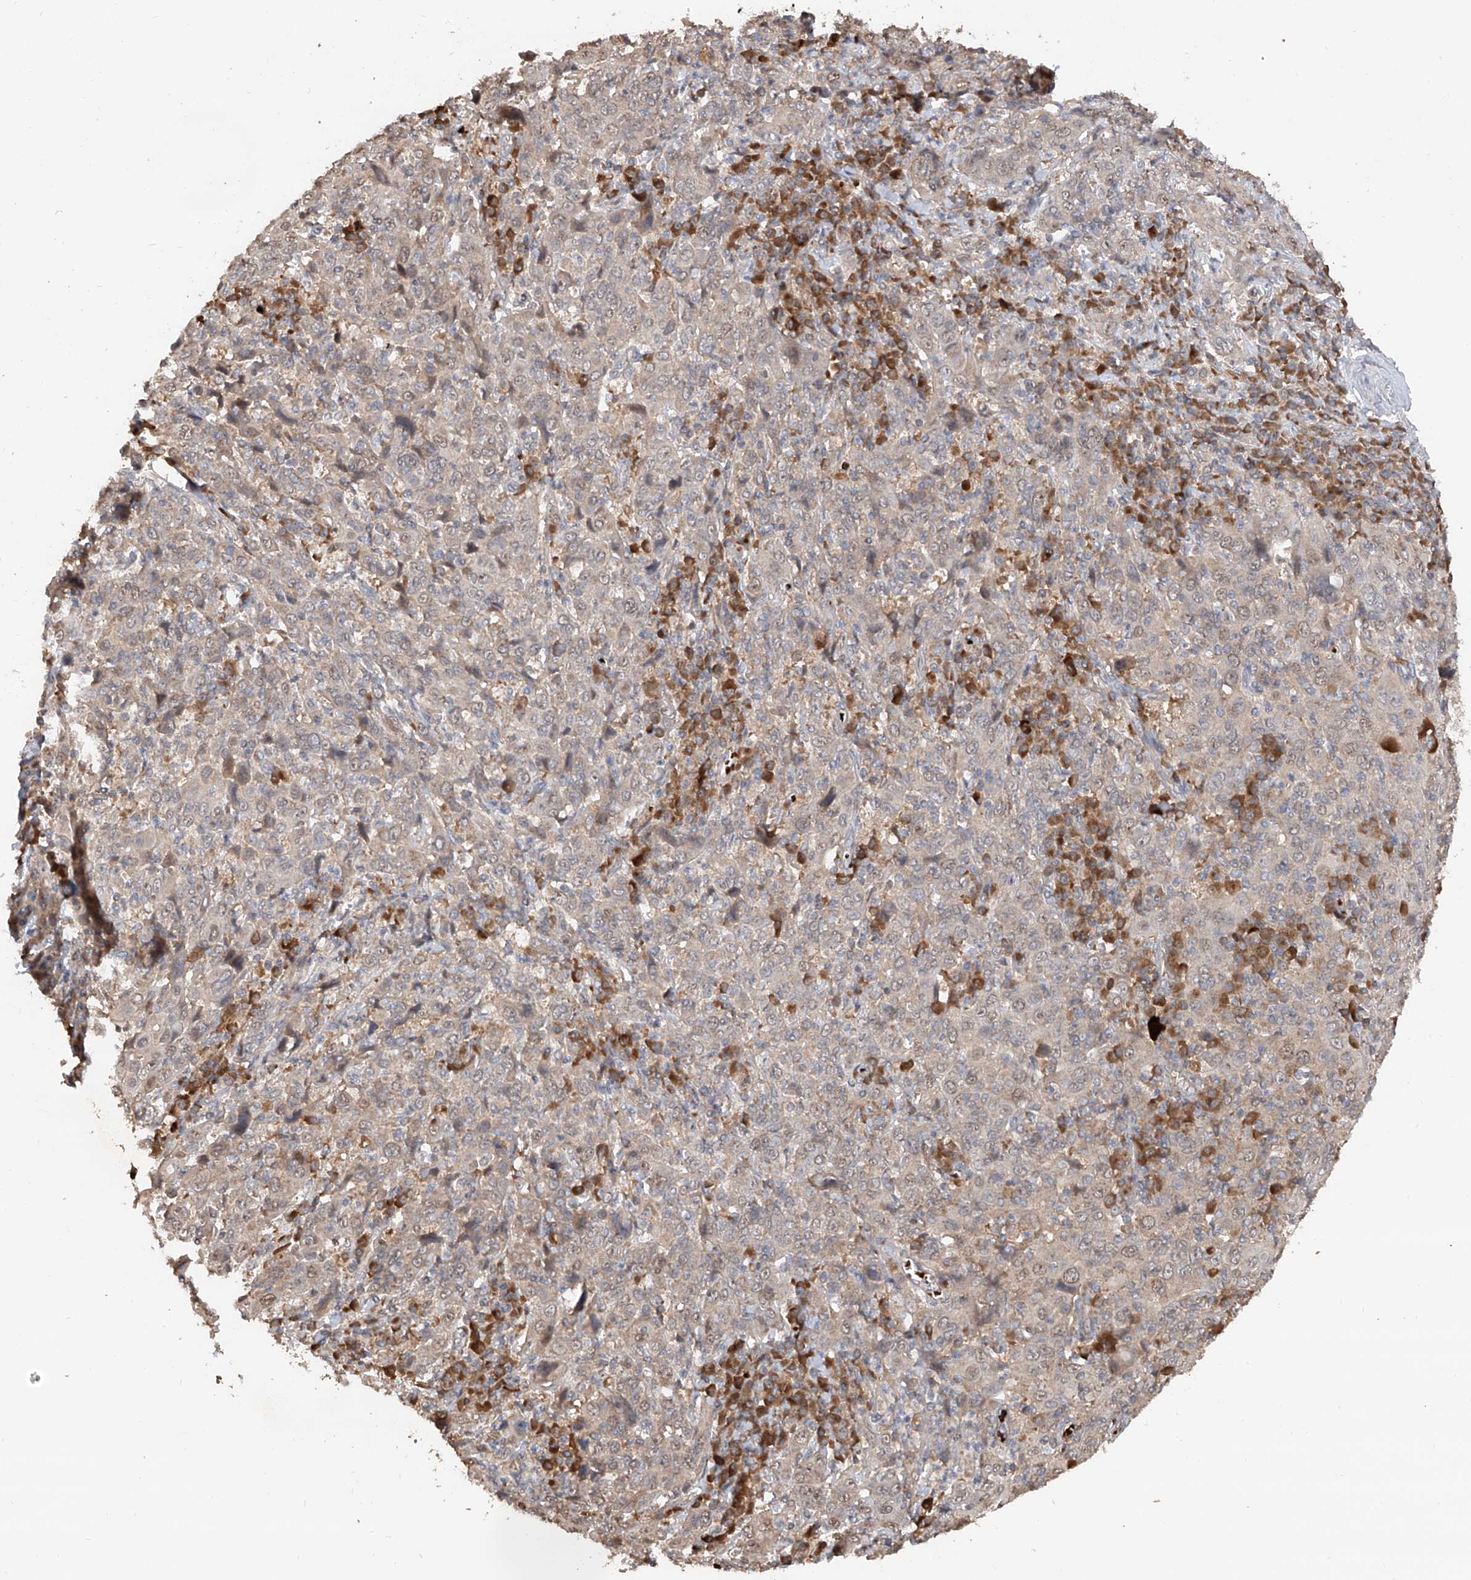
{"staining": {"intensity": "weak", "quantity": "25%-75%", "location": "cytoplasmic/membranous"}, "tissue": "cervical cancer", "cell_type": "Tumor cells", "image_type": "cancer", "snomed": [{"axis": "morphology", "description": "Squamous cell carcinoma, NOS"}, {"axis": "topography", "description": "Cervix"}], "caption": "A photomicrograph of cervical squamous cell carcinoma stained for a protein reveals weak cytoplasmic/membranous brown staining in tumor cells.", "gene": "EDN1", "patient": {"sex": "female", "age": 46}}